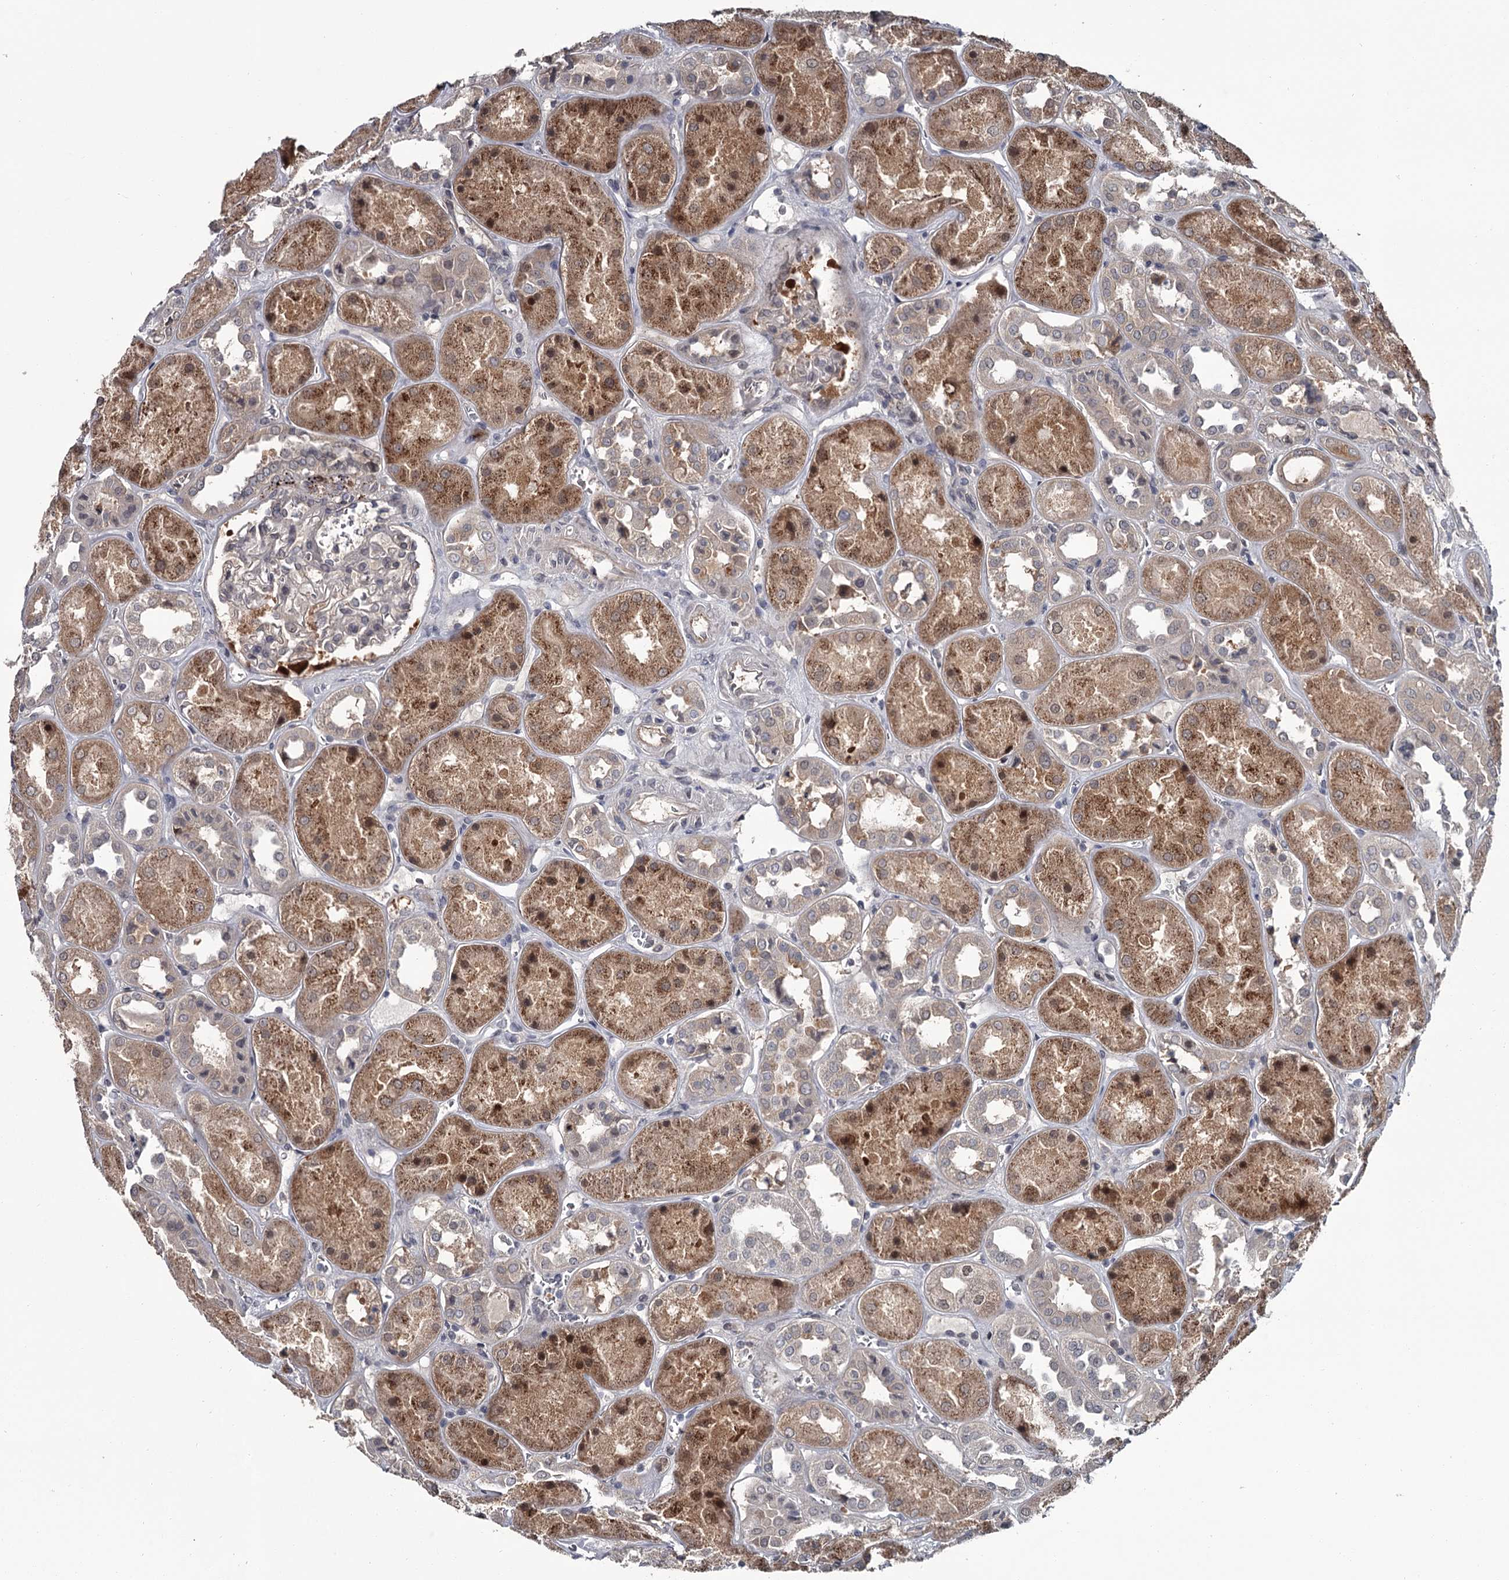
{"staining": {"intensity": "negative", "quantity": "none", "location": "none"}, "tissue": "kidney", "cell_type": "Cells in glomeruli", "image_type": "normal", "snomed": [{"axis": "morphology", "description": "Normal tissue, NOS"}, {"axis": "topography", "description": "Kidney"}], "caption": "IHC image of normal kidney: kidney stained with DAB exhibits no significant protein expression in cells in glomeruli.", "gene": "DAO", "patient": {"sex": "male", "age": 70}}